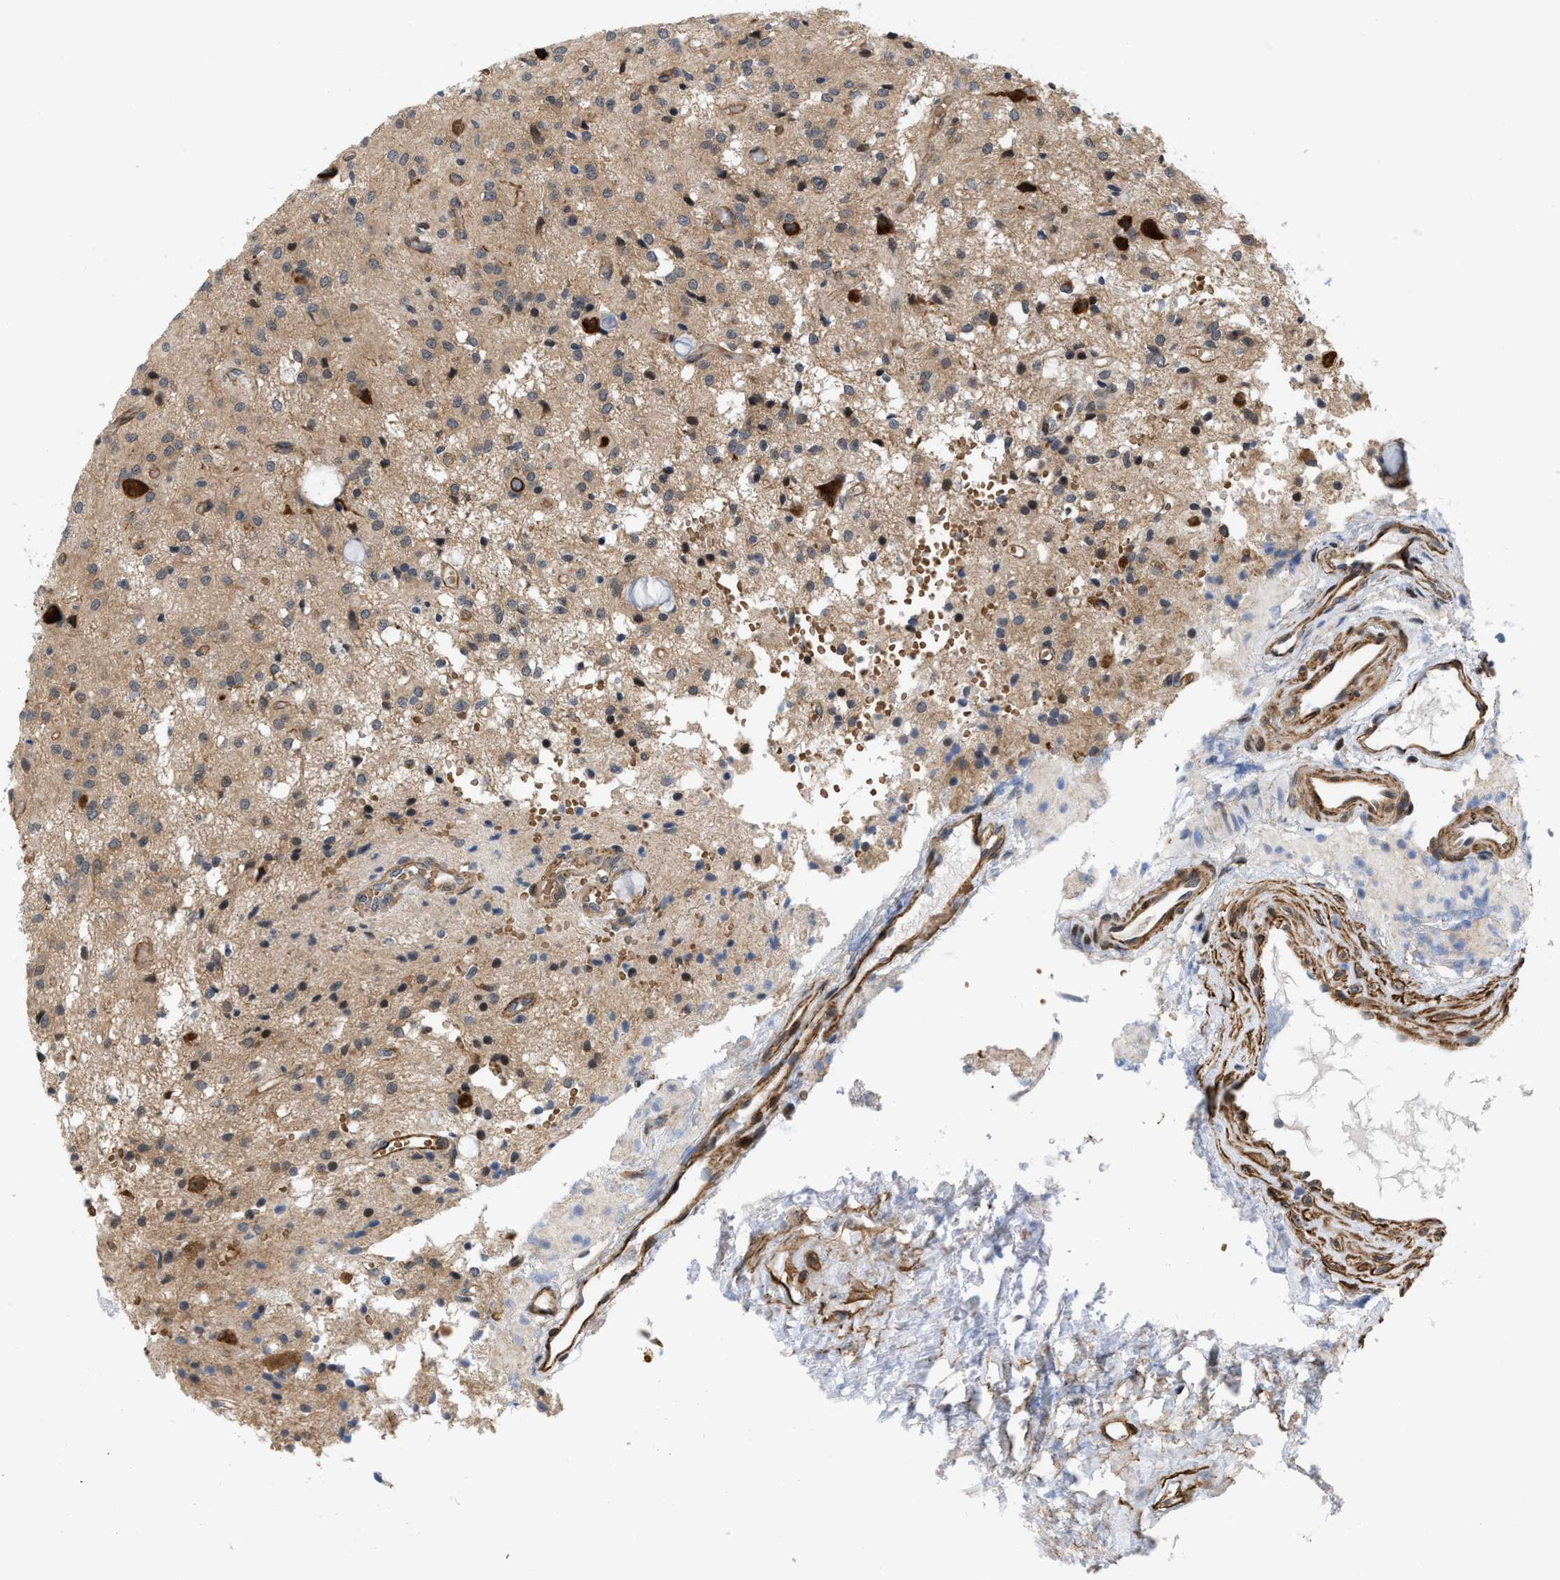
{"staining": {"intensity": "weak", "quantity": "<25%", "location": "cytoplasmic/membranous"}, "tissue": "glioma", "cell_type": "Tumor cells", "image_type": "cancer", "snomed": [{"axis": "morphology", "description": "Glioma, malignant, High grade"}, {"axis": "topography", "description": "Brain"}], "caption": "Glioma was stained to show a protein in brown. There is no significant expression in tumor cells.", "gene": "GPRASP2", "patient": {"sex": "female", "age": 59}}